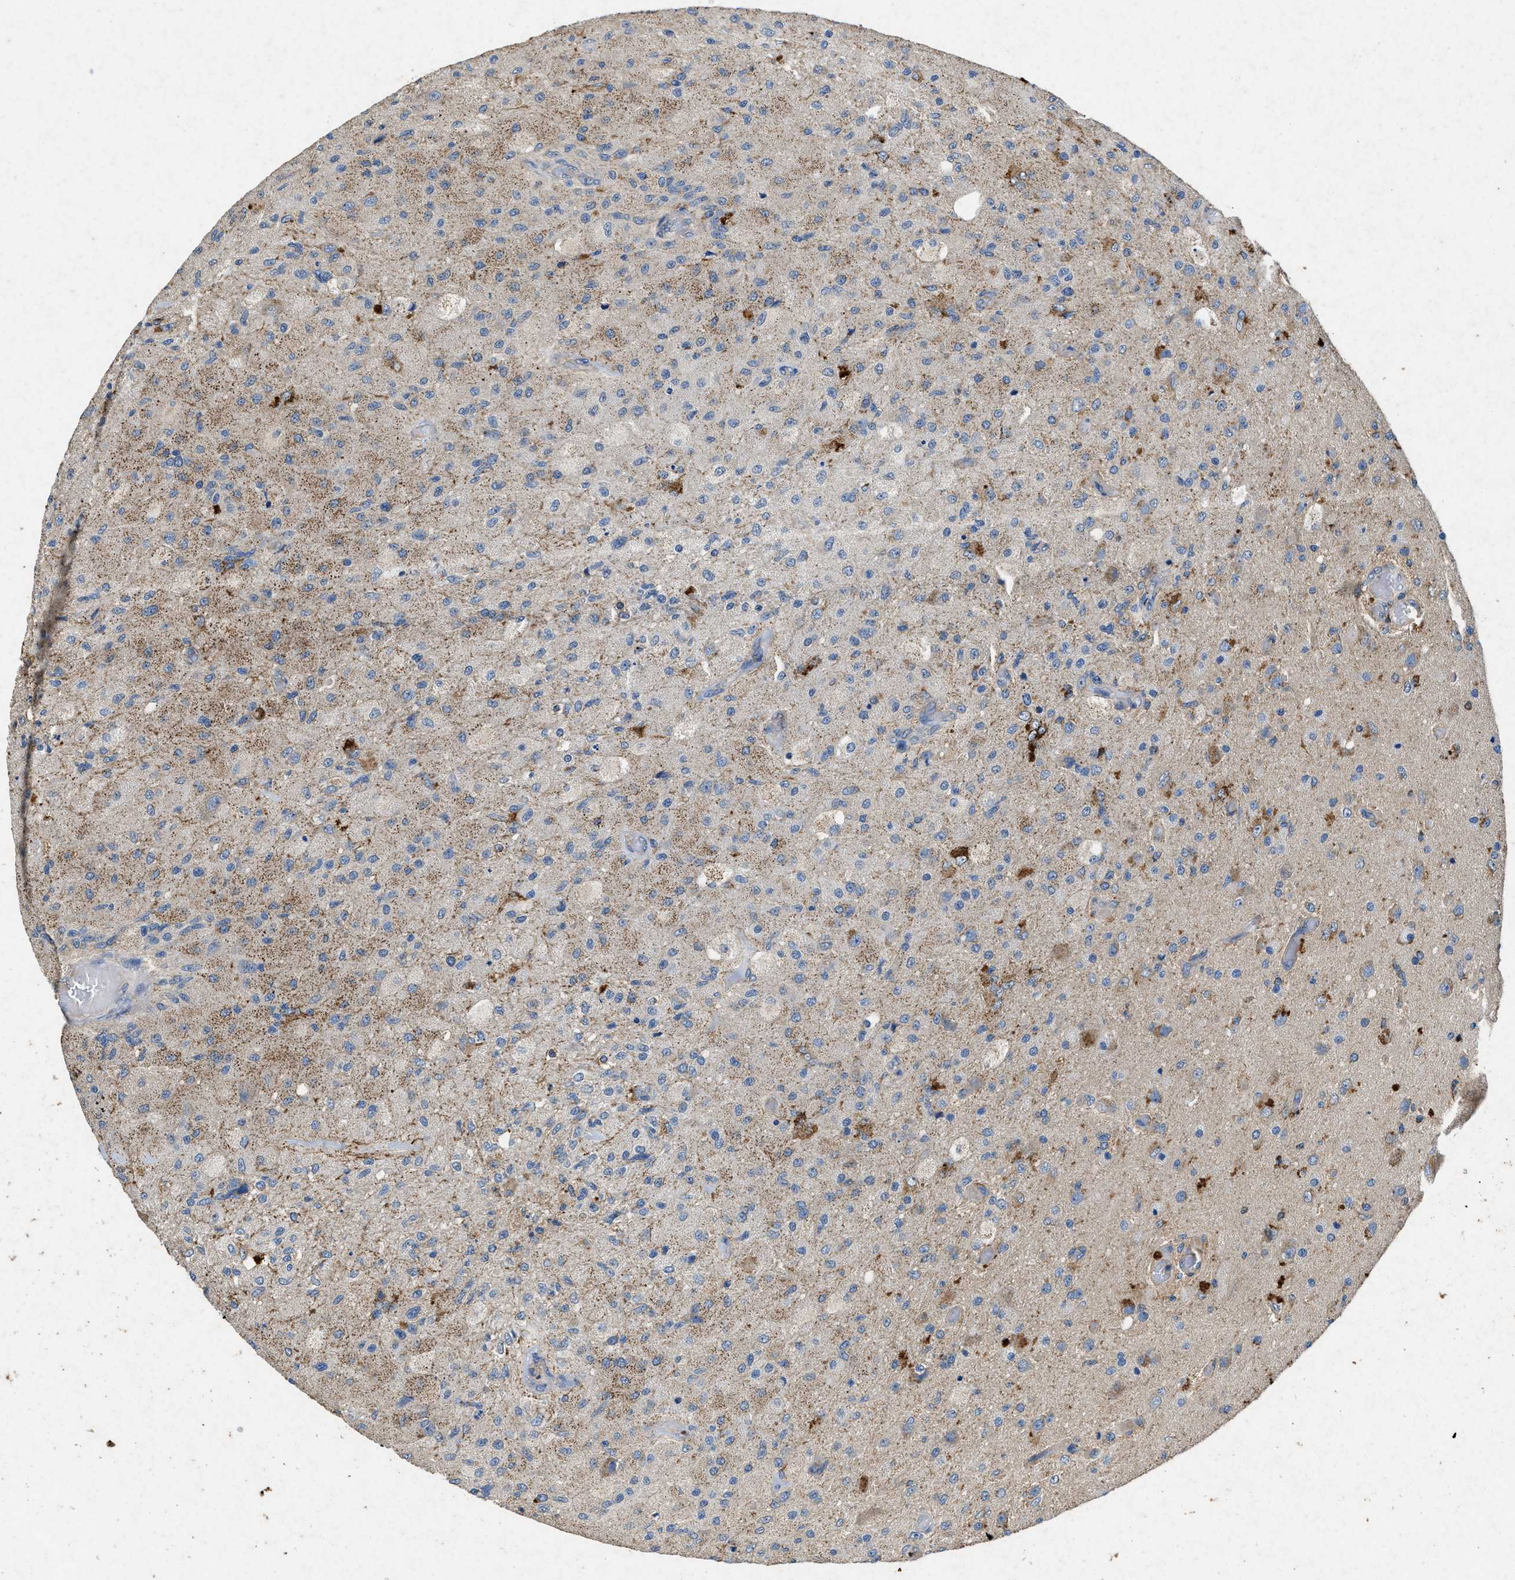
{"staining": {"intensity": "moderate", "quantity": "<25%", "location": "cytoplasmic/membranous"}, "tissue": "glioma", "cell_type": "Tumor cells", "image_type": "cancer", "snomed": [{"axis": "morphology", "description": "Normal tissue, NOS"}, {"axis": "morphology", "description": "Glioma, malignant, High grade"}, {"axis": "topography", "description": "Cerebral cortex"}], "caption": "This is a histology image of immunohistochemistry staining of glioma, which shows moderate expression in the cytoplasmic/membranous of tumor cells.", "gene": "CDK15", "patient": {"sex": "male", "age": 77}}